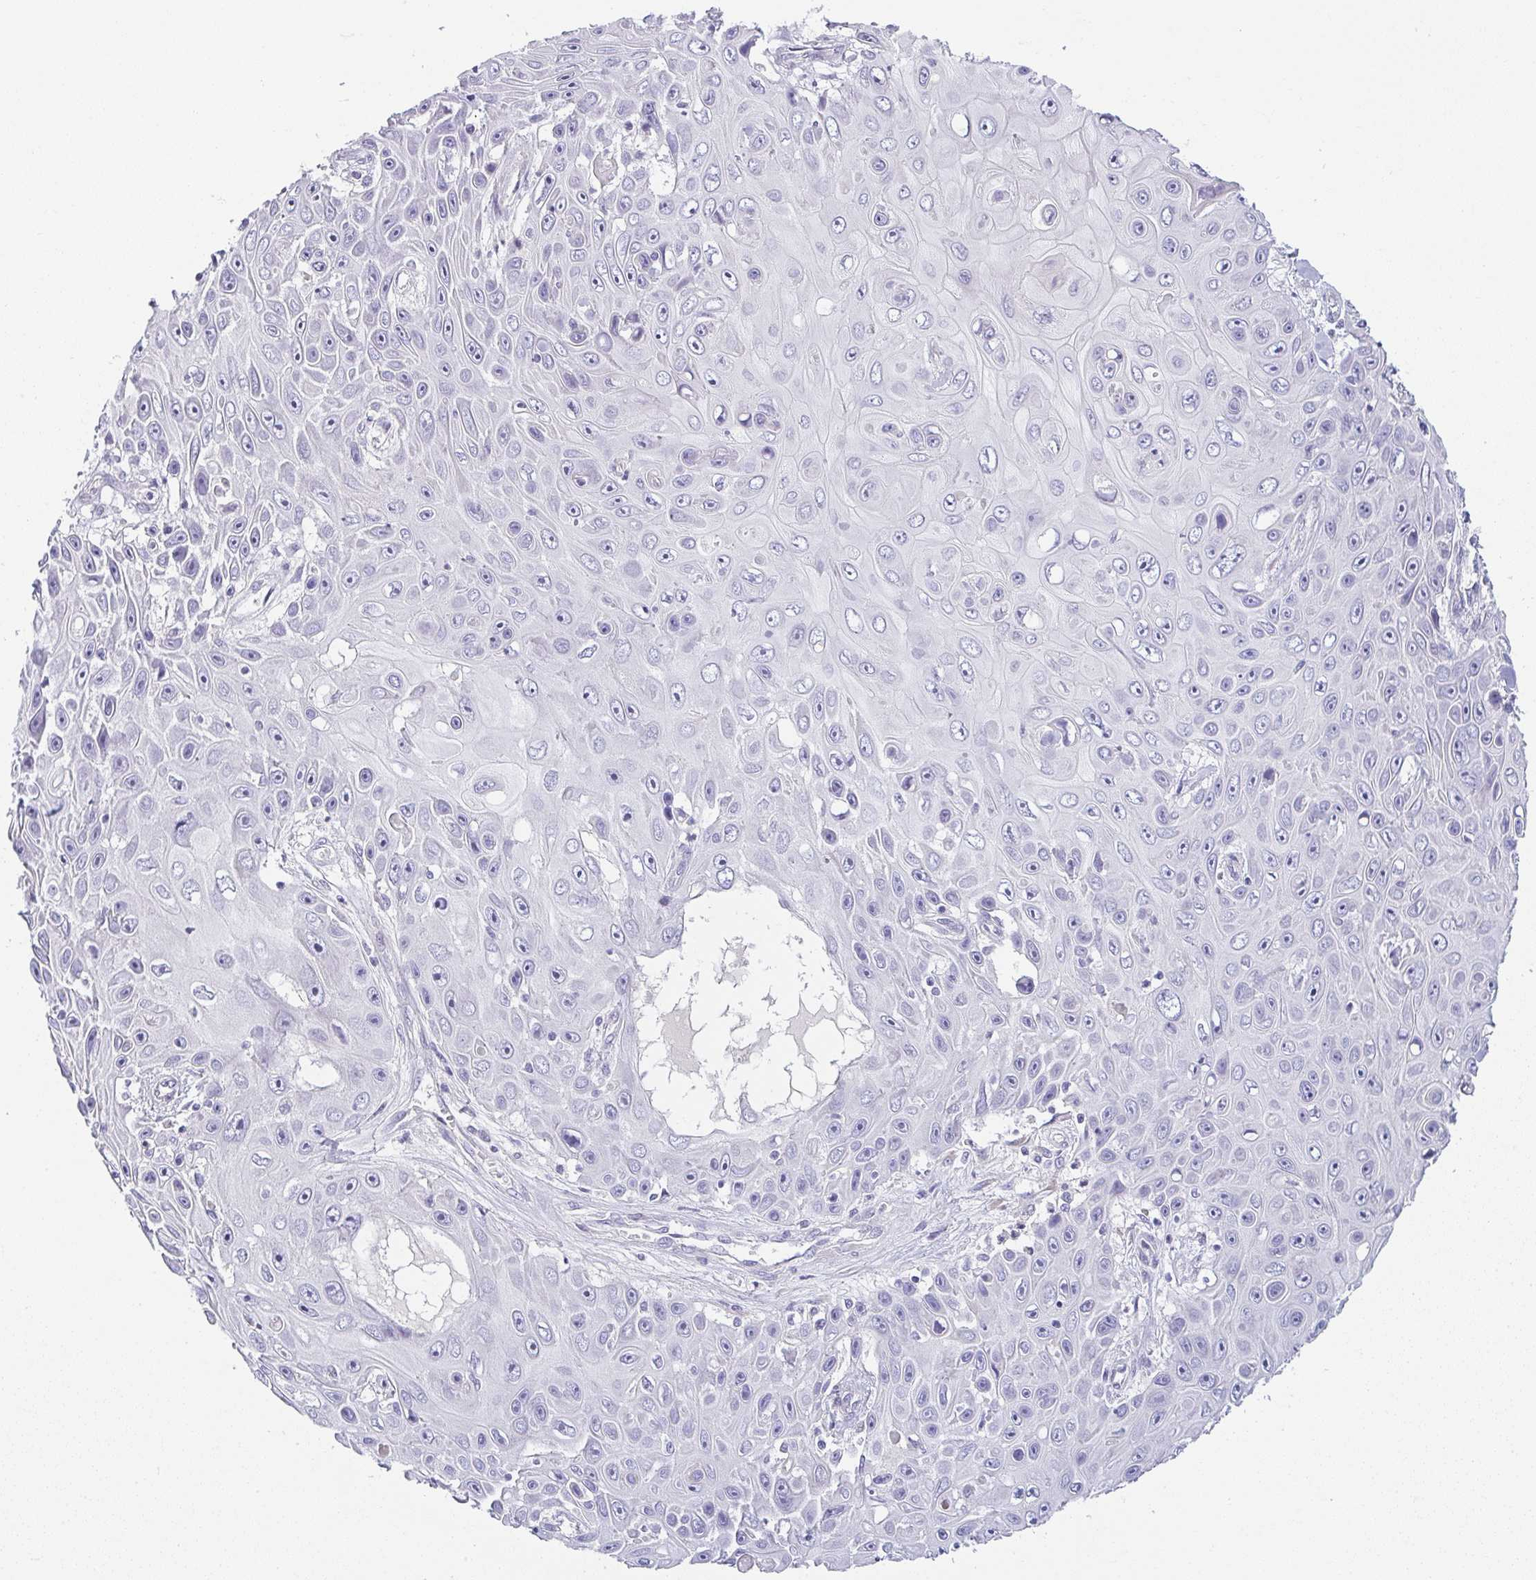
{"staining": {"intensity": "negative", "quantity": "none", "location": "none"}, "tissue": "skin cancer", "cell_type": "Tumor cells", "image_type": "cancer", "snomed": [{"axis": "morphology", "description": "Squamous cell carcinoma, NOS"}, {"axis": "topography", "description": "Skin"}], "caption": "Histopathology image shows no significant protein staining in tumor cells of squamous cell carcinoma (skin).", "gene": "LPAR4", "patient": {"sex": "male", "age": 82}}